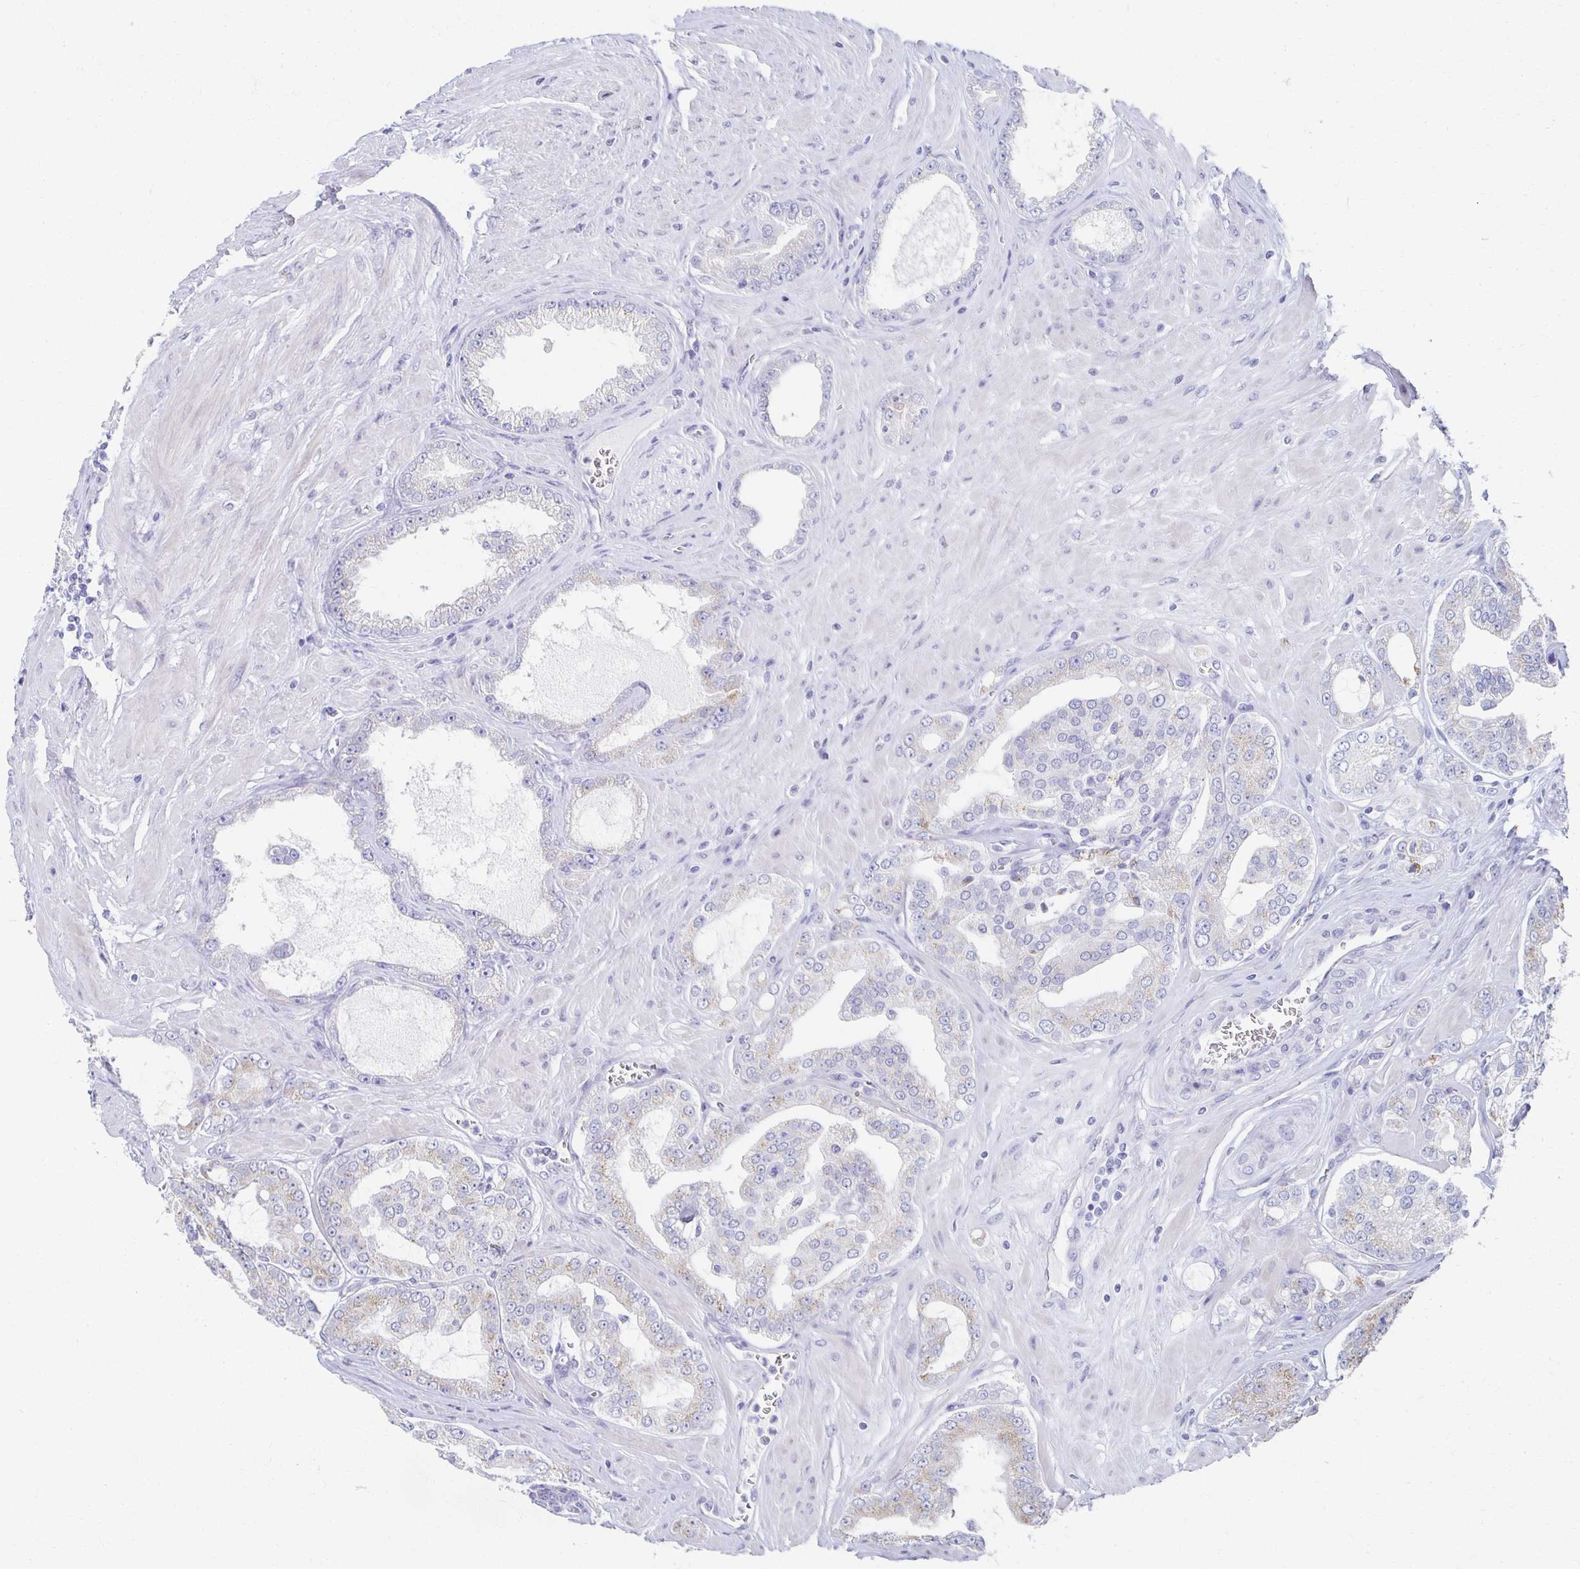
{"staining": {"intensity": "weak", "quantity": "25%-75%", "location": "cytoplasmic/membranous"}, "tissue": "prostate cancer", "cell_type": "Tumor cells", "image_type": "cancer", "snomed": [{"axis": "morphology", "description": "Adenocarcinoma, High grade"}, {"axis": "topography", "description": "Prostate"}], "caption": "An immunohistochemistry (IHC) histopathology image of neoplastic tissue is shown. Protein staining in brown shows weak cytoplasmic/membranous positivity in high-grade adenocarcinoma (prostate) within tumor cells.", "gene": "TEX44", "patient": {"sex": "male", "age": 66}}